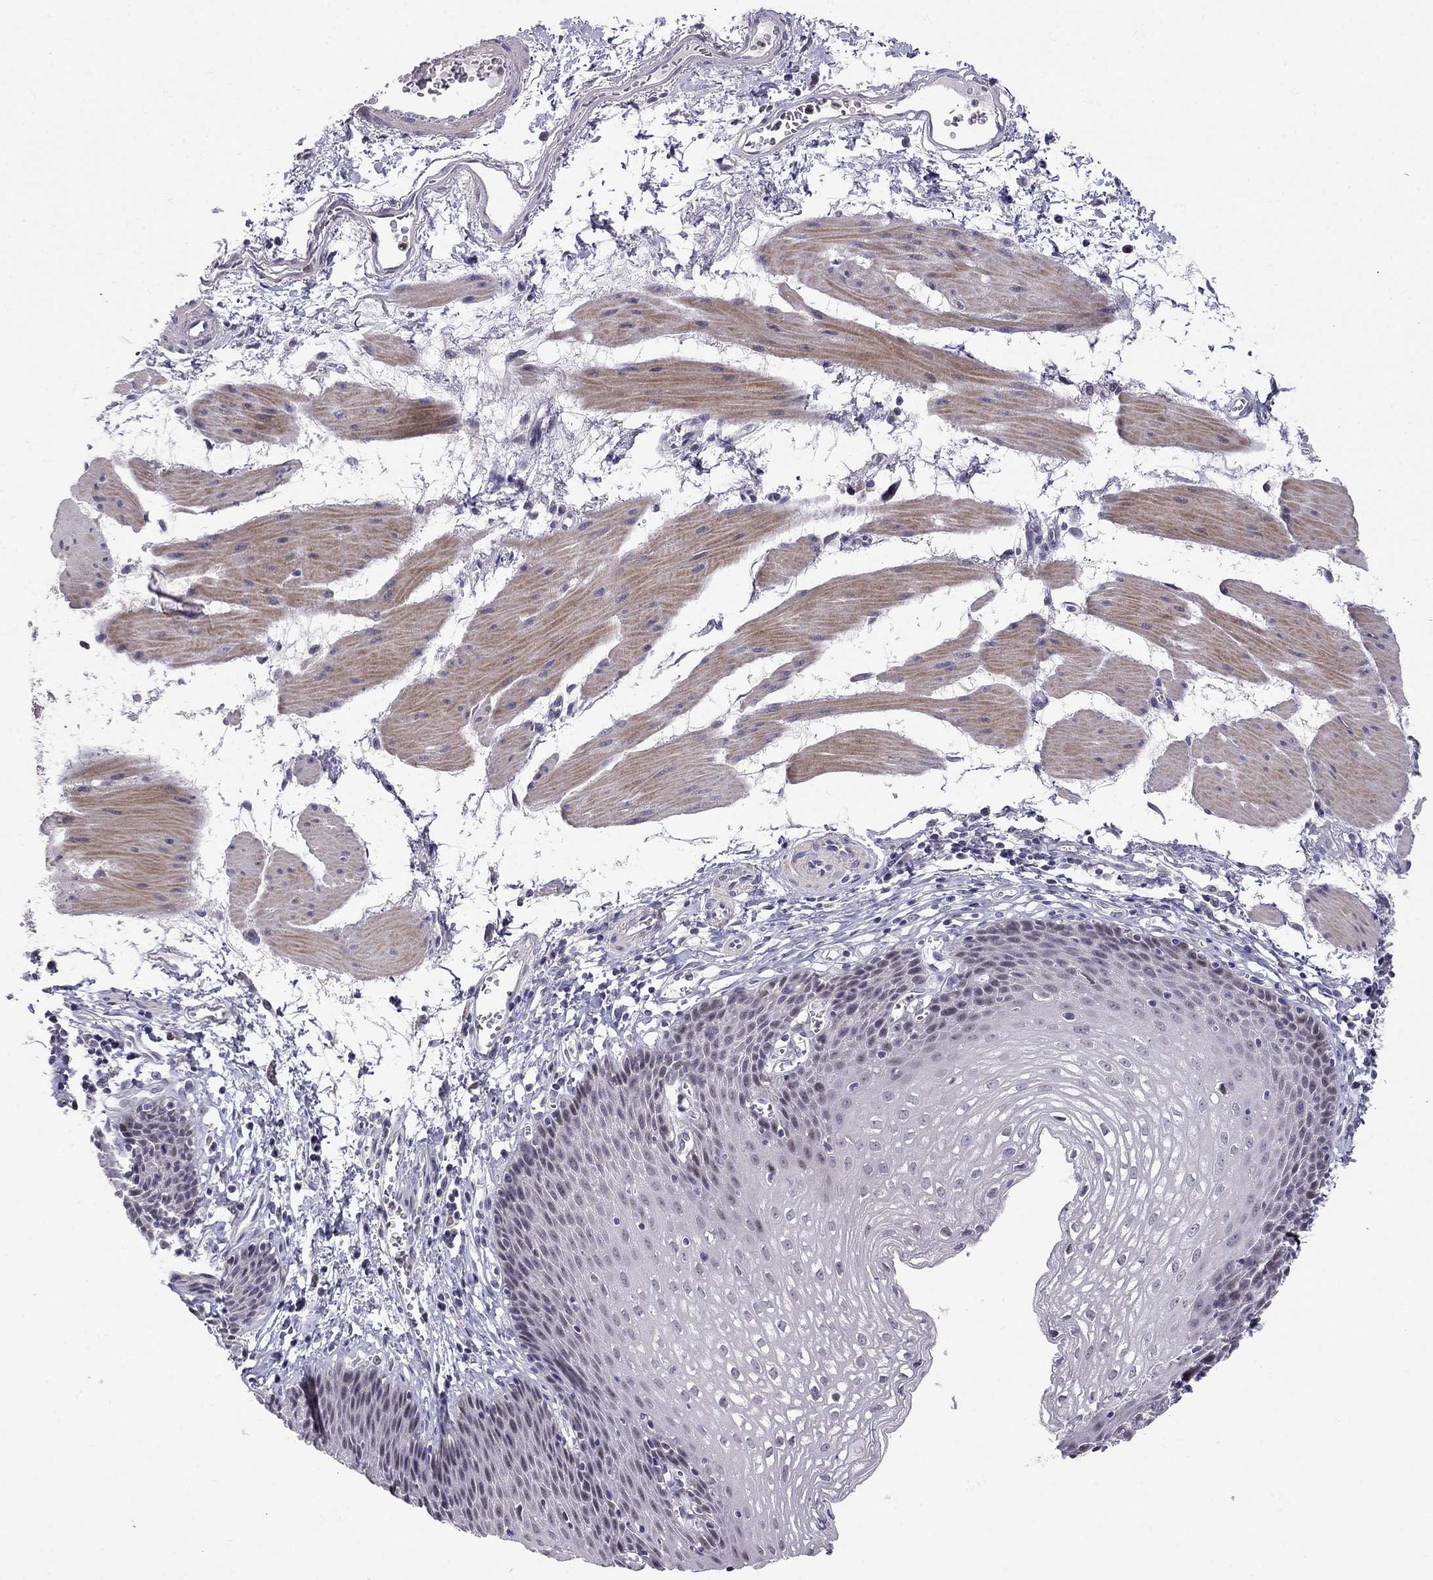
{"staining": {"intensity": "negative", "quantity": "none", "location": "none"}, "tissue": "esophagus", "cell_type": "Squamous epithelial cells", "image_type": "normal", "snomed": [{"axis": "morphology", "description": "Normal tissue, NOS"}, {"axis": "topography", "description": "Esophagus"}], "caption": "Immunohistochemical staining of unremarkable human esophagus reveals no significant expression in squamous epithelial cells.", "gene": "LRRC39", "patient": {"sex": "female", "age": 64}}